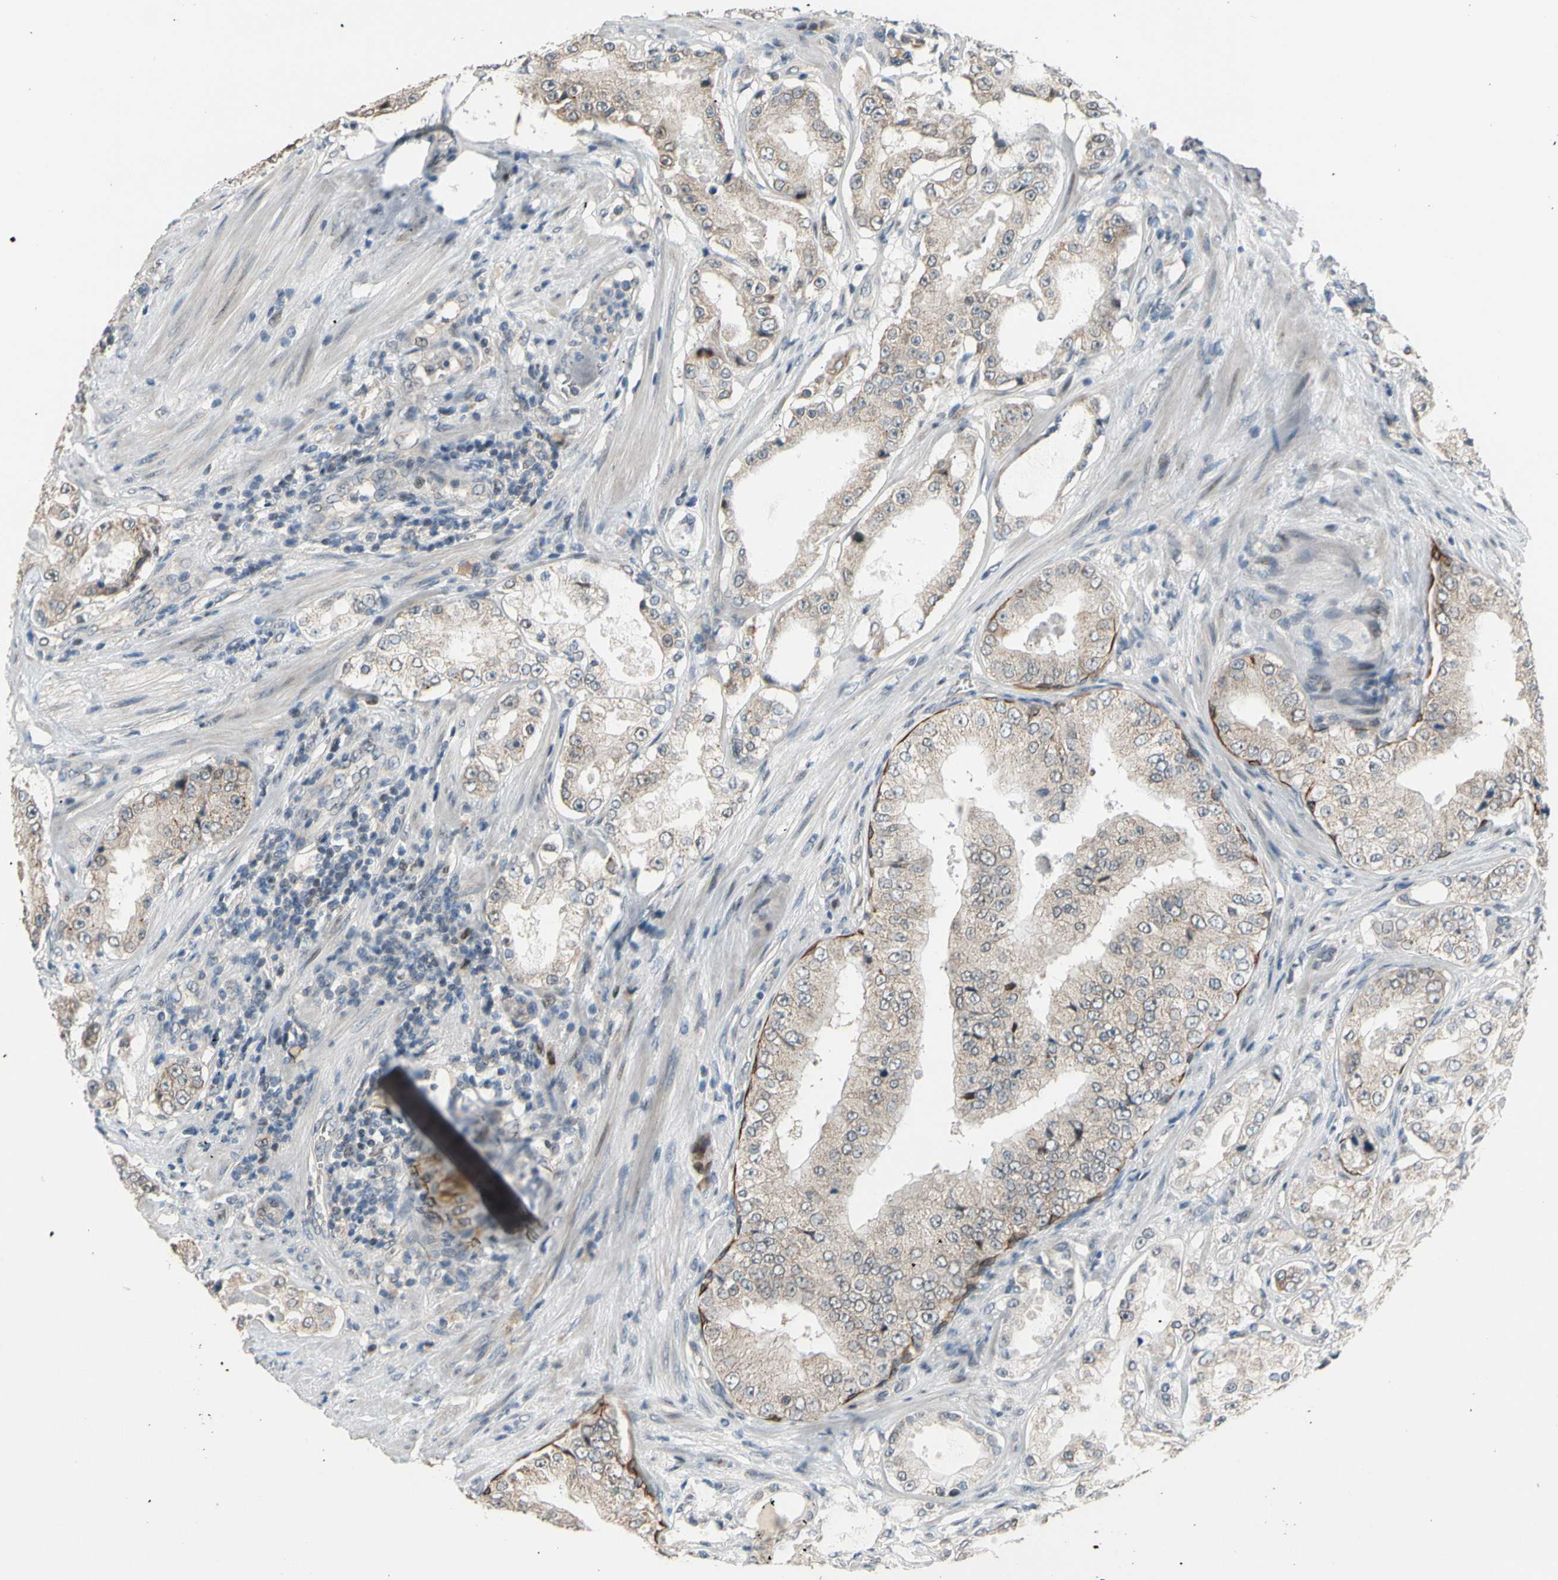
{"staining": {"intensity": "weak", "quantity": ">75%", "location": "cytoplasmic/membranous"}, "tissue": "prostate cancer", "cell_type": "Tumor cells", "image_type": "cancer", "snomed": [{"axis": "morphology", "description": "Adenocarcinoma, High grade"}, {"axis": "topography", "description": "Prostate"}], "caption": "IHC histopathology image of prostate adenocarcinoma (high-grade) stained for a protein (brown), which reveals low levels of weak cytoplasmic/membranous expression in about >75% of tumor cells.", "gene": "ZNF184", "patient": {"sex": "male", "age": 73}}